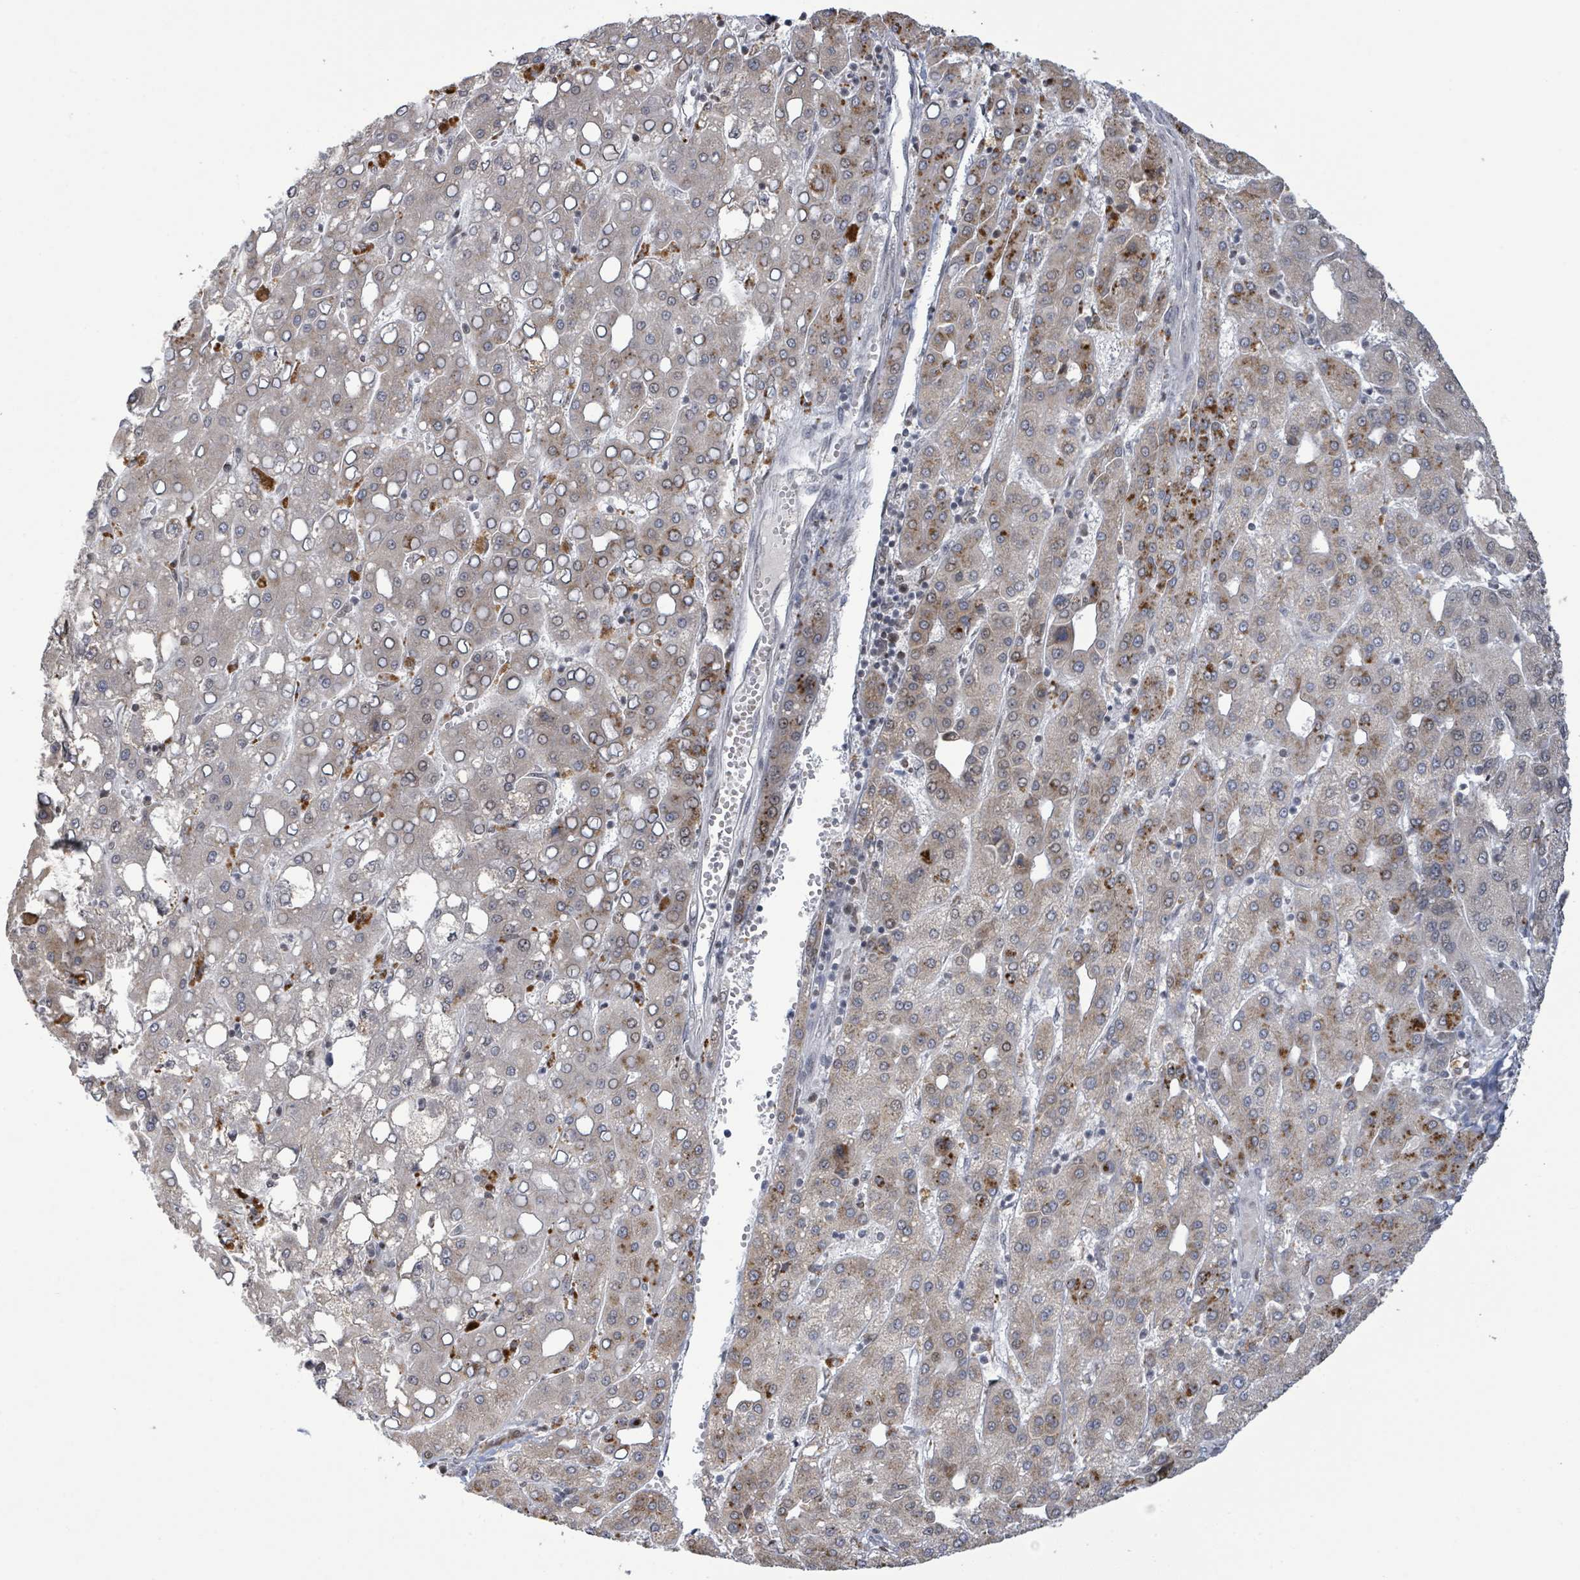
{"staining": {"intensity": "moderate", "quantity": "<25%", "location": "cytoplasmic/membranous"}, "tissue": "liver cancer", "cell_type": "Tumor cells", "image_type": "cancer", "snomed": [{"axis": "morphology", "description": "Carcinoma, Hepatocellular, NOS"}, {"axis": "topography", "description": "Liver"}], "caption": "The immunohistochemical stain highlights moderate cytoplasmic/membranous expression in tumor cells of liver cancer tissue.", "gene": "SBF2", "patient": {"sex": "male", "age": 65}}